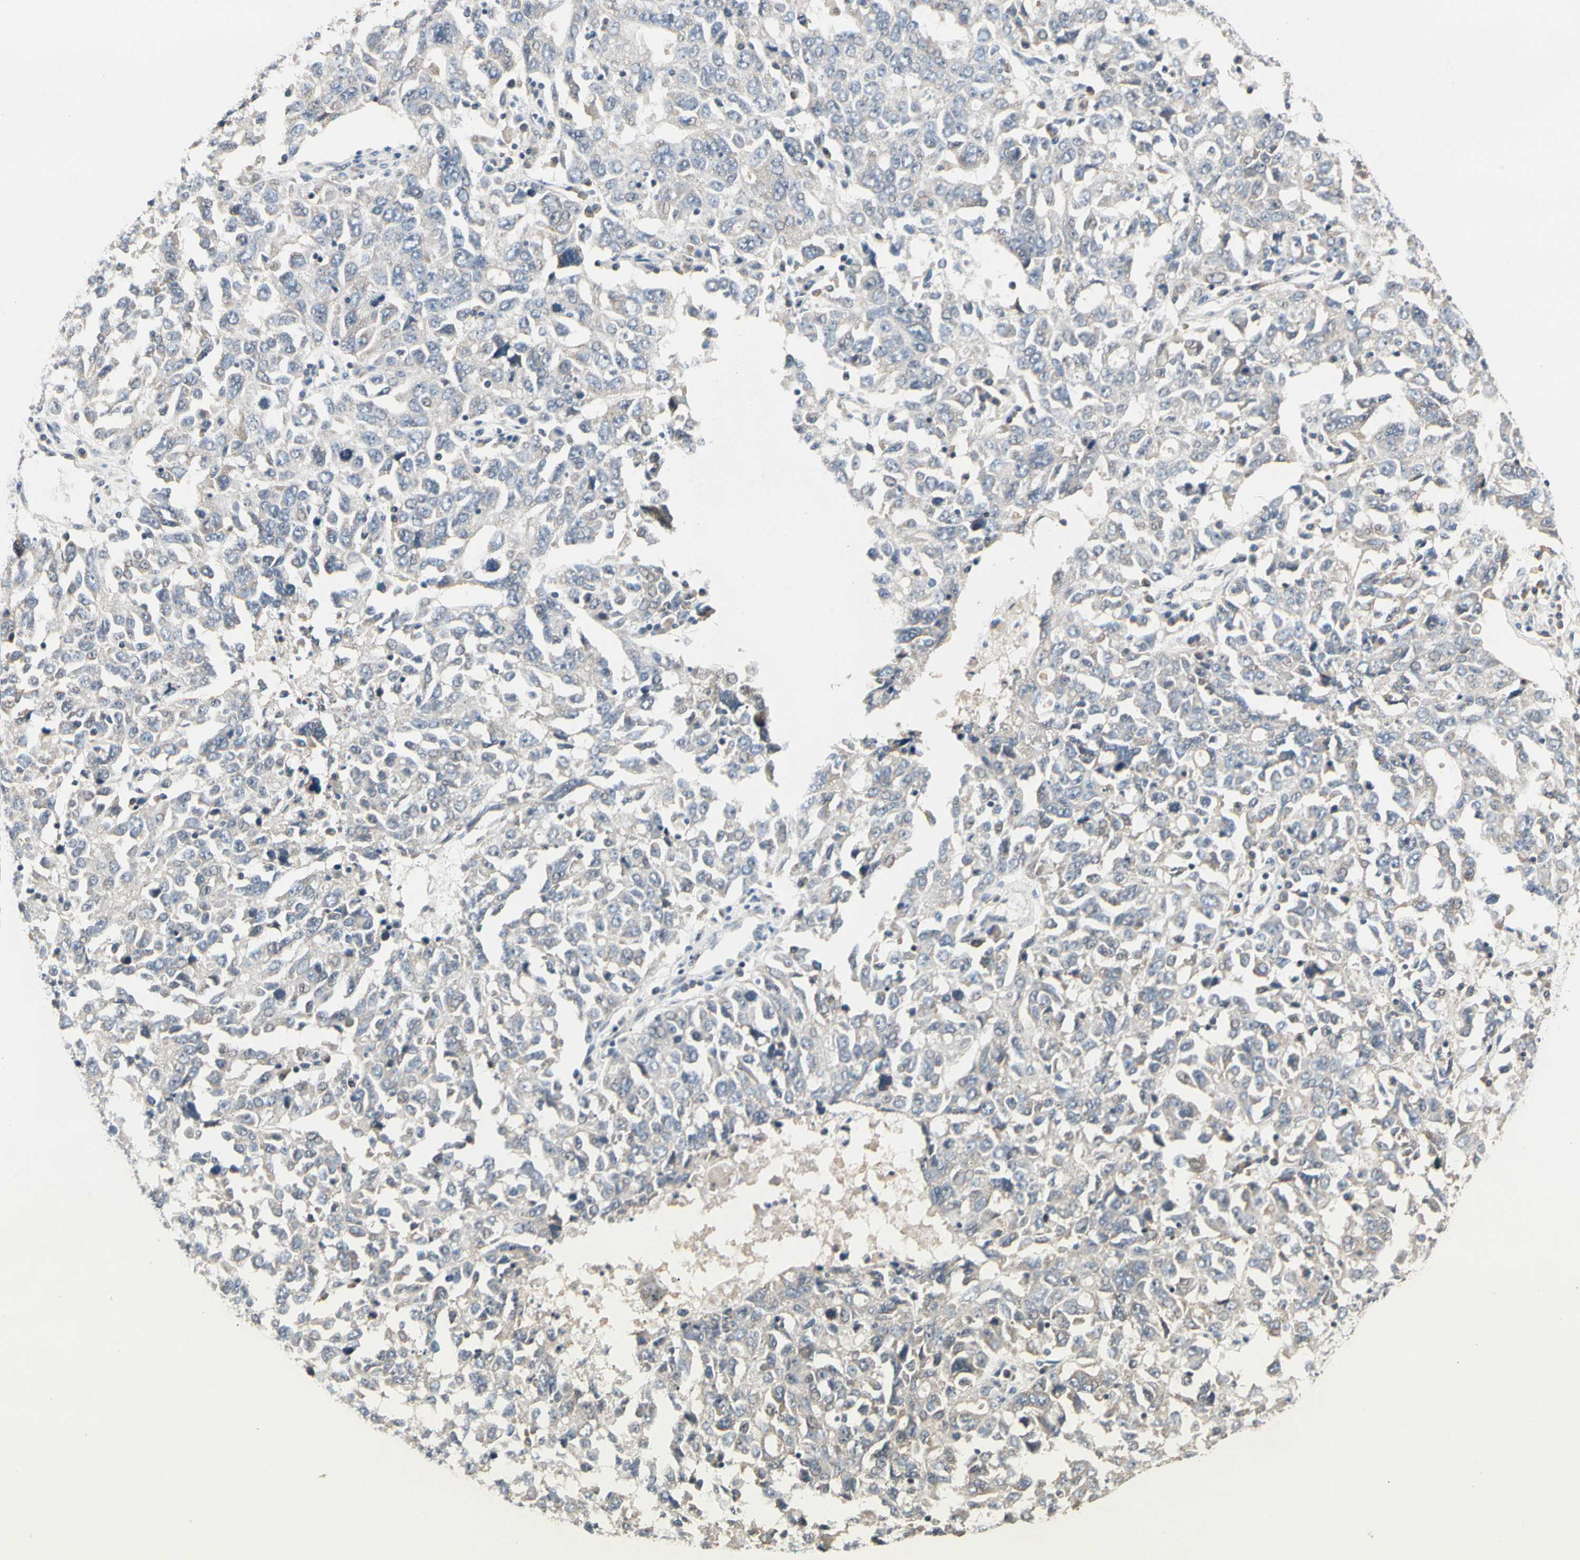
{"staining": {"intensity": "negative", "quantity": "none", "location": "none"}, "tissue": "ovarian cancer", "cell_type": "Tumor cells", "image_type": "cancer", "snomed": [{"axis": "morphology", "description": "Carcinoma, endometroid"}, {"axis": "topography", "description": "Ovary"}], "caption": "This is a micrograph of IHC staining of endometroid carcinoma (ovarian), which shows no staining in tumor cells.", "gene": "GREM1", "patient": {"sex": "female", "age": 62}}